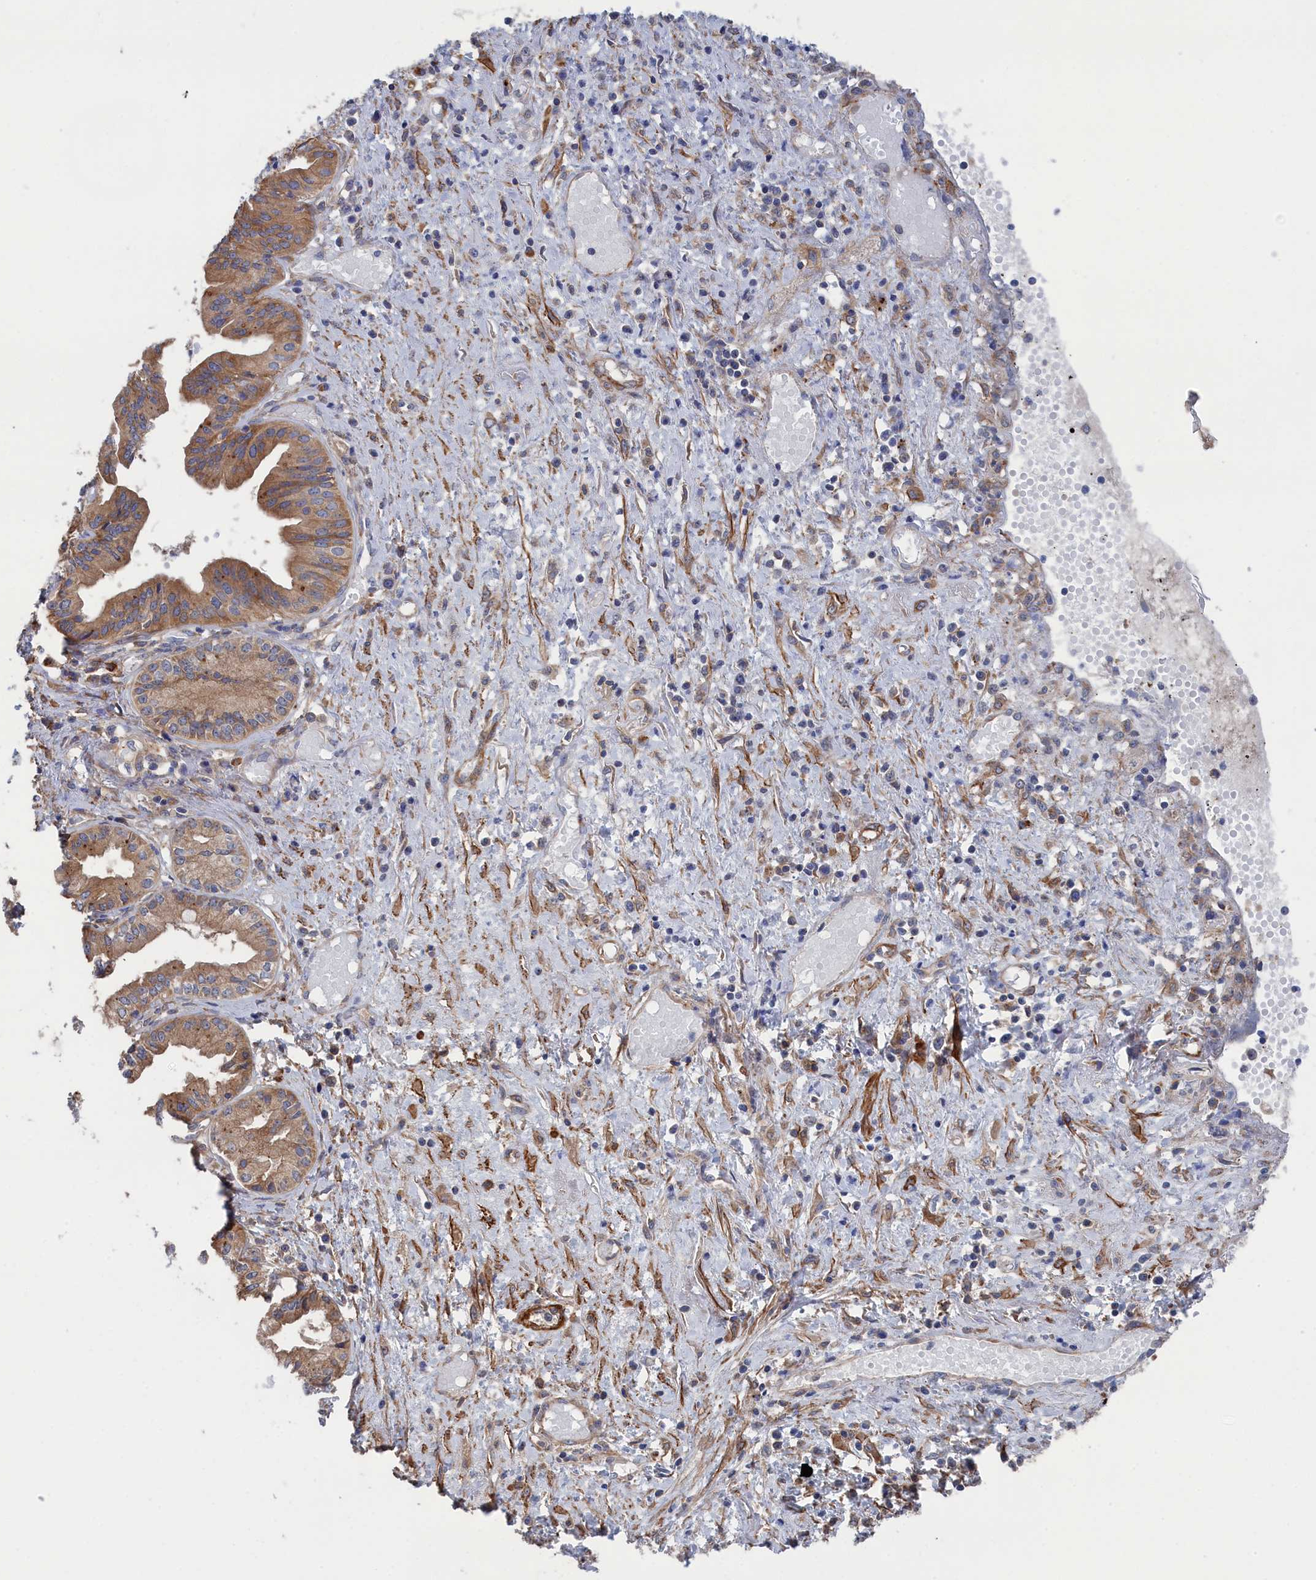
{"staining": {"intensity": "moderate", "quantity": ">75%", "location": "cytoplasmic/membranous"}, "tissue": "pancreatic cancer", "cell_type": "Tumor cells", "image_type": "cancer", "snomed": [{"axis": "morphology", "description": "Adenocarcinoma, NOS"}, {"axis": "topography", "description": "Pancreas"}], "caption": "Moderate cytoplasmic/membranous protein staining is appreciated in approximately >75% of tumor cells in pancreatic cancer.", "gene": "FILIP1L", "patient": {"sex": "female", "age": 50}}